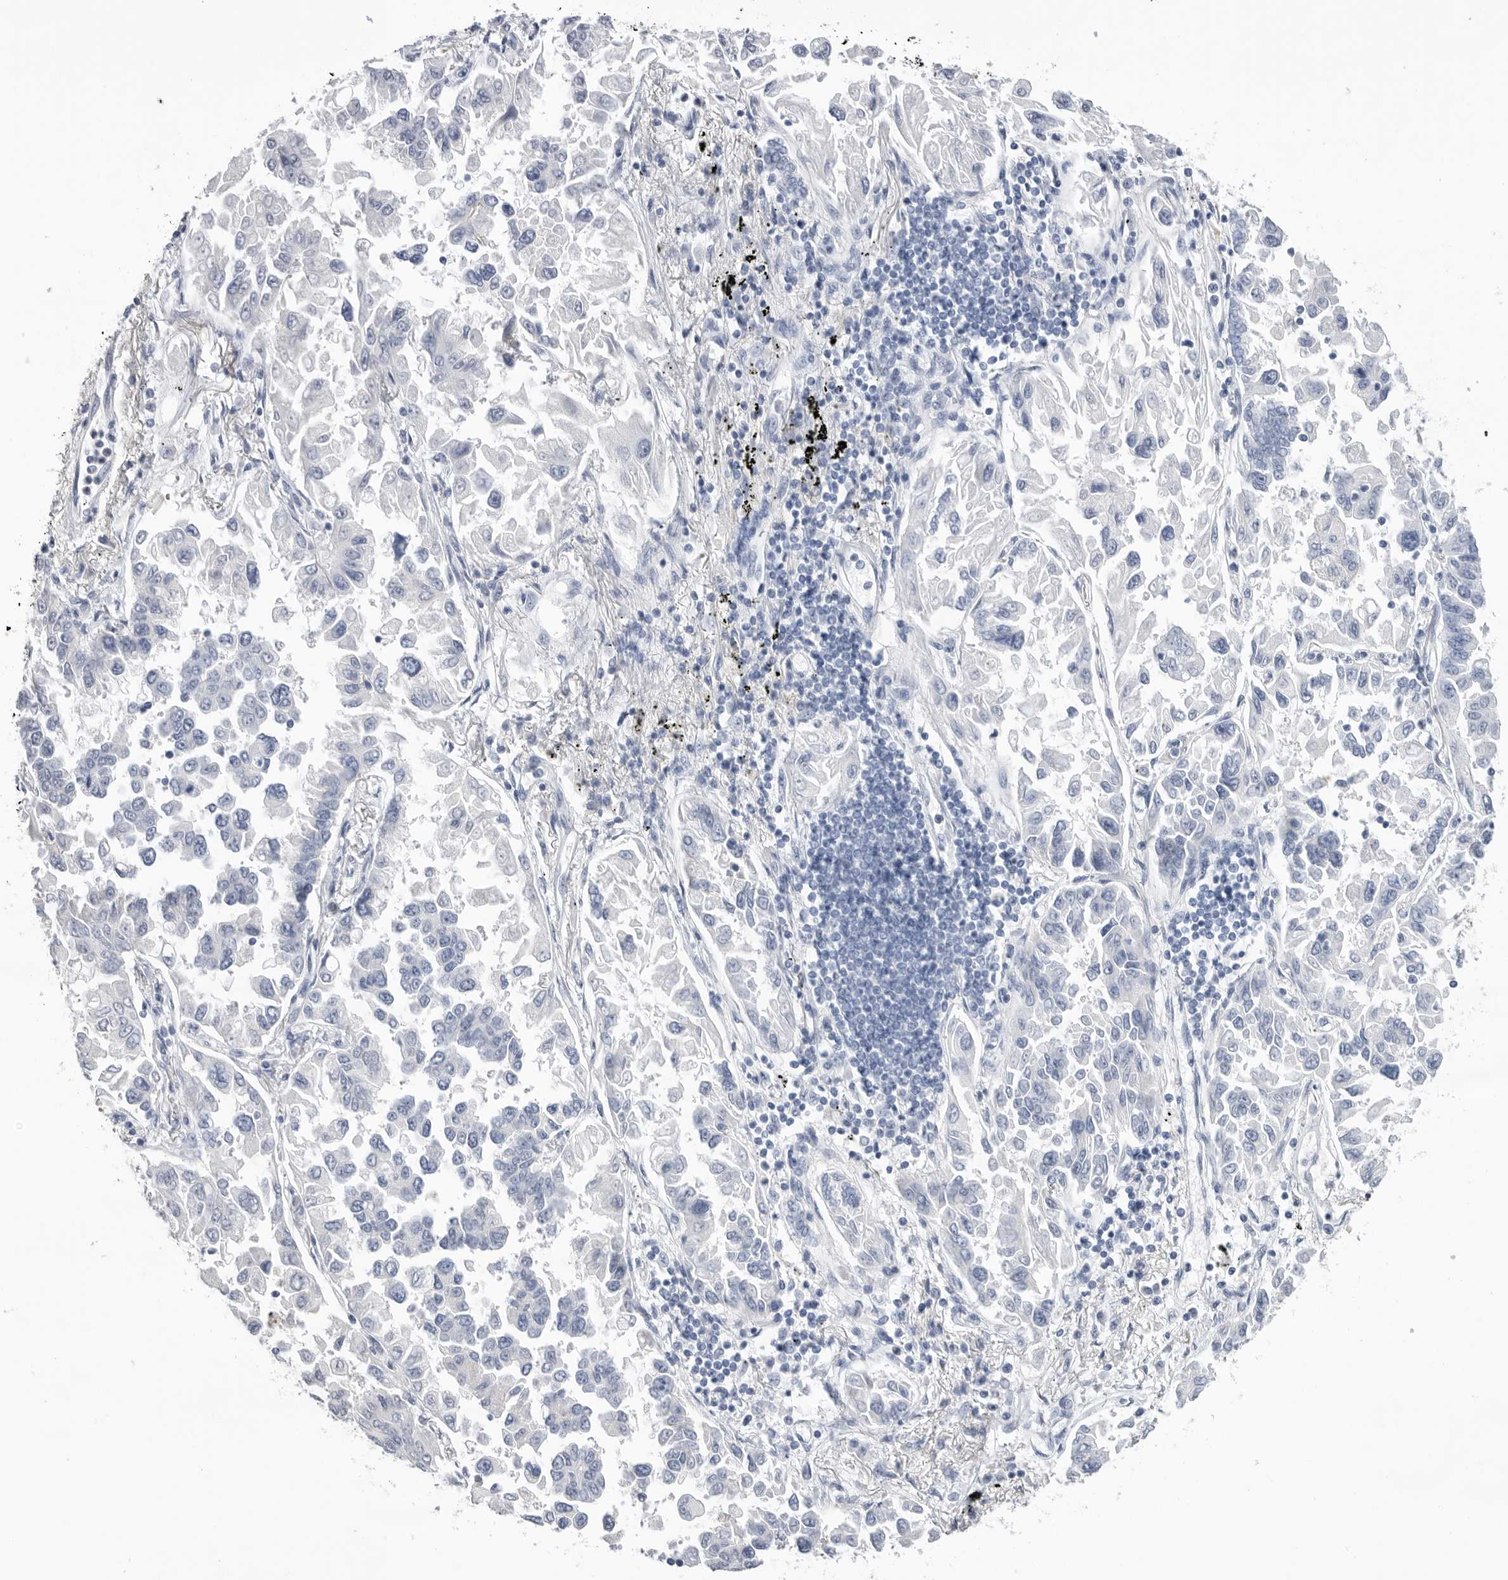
{"staining": {"intensity": "negative", "quantity": "none", "location": "none"}, "tissue": "lung cancer", "cell_type": "Tumor cells", "image_type": "cancer", "snomed": [{"axis": "morphology", "description": "Adenocarcinoma, NOS"}, {"axis": "topography", "description": "Lung"}], "caption": "Immunohistochemistry photomicrograph of lung cancer stained for a protein (brown), which displays no expression in tumor cells.", "gene": "APOA2", "patient": {"sex": "female", "age": 67}}